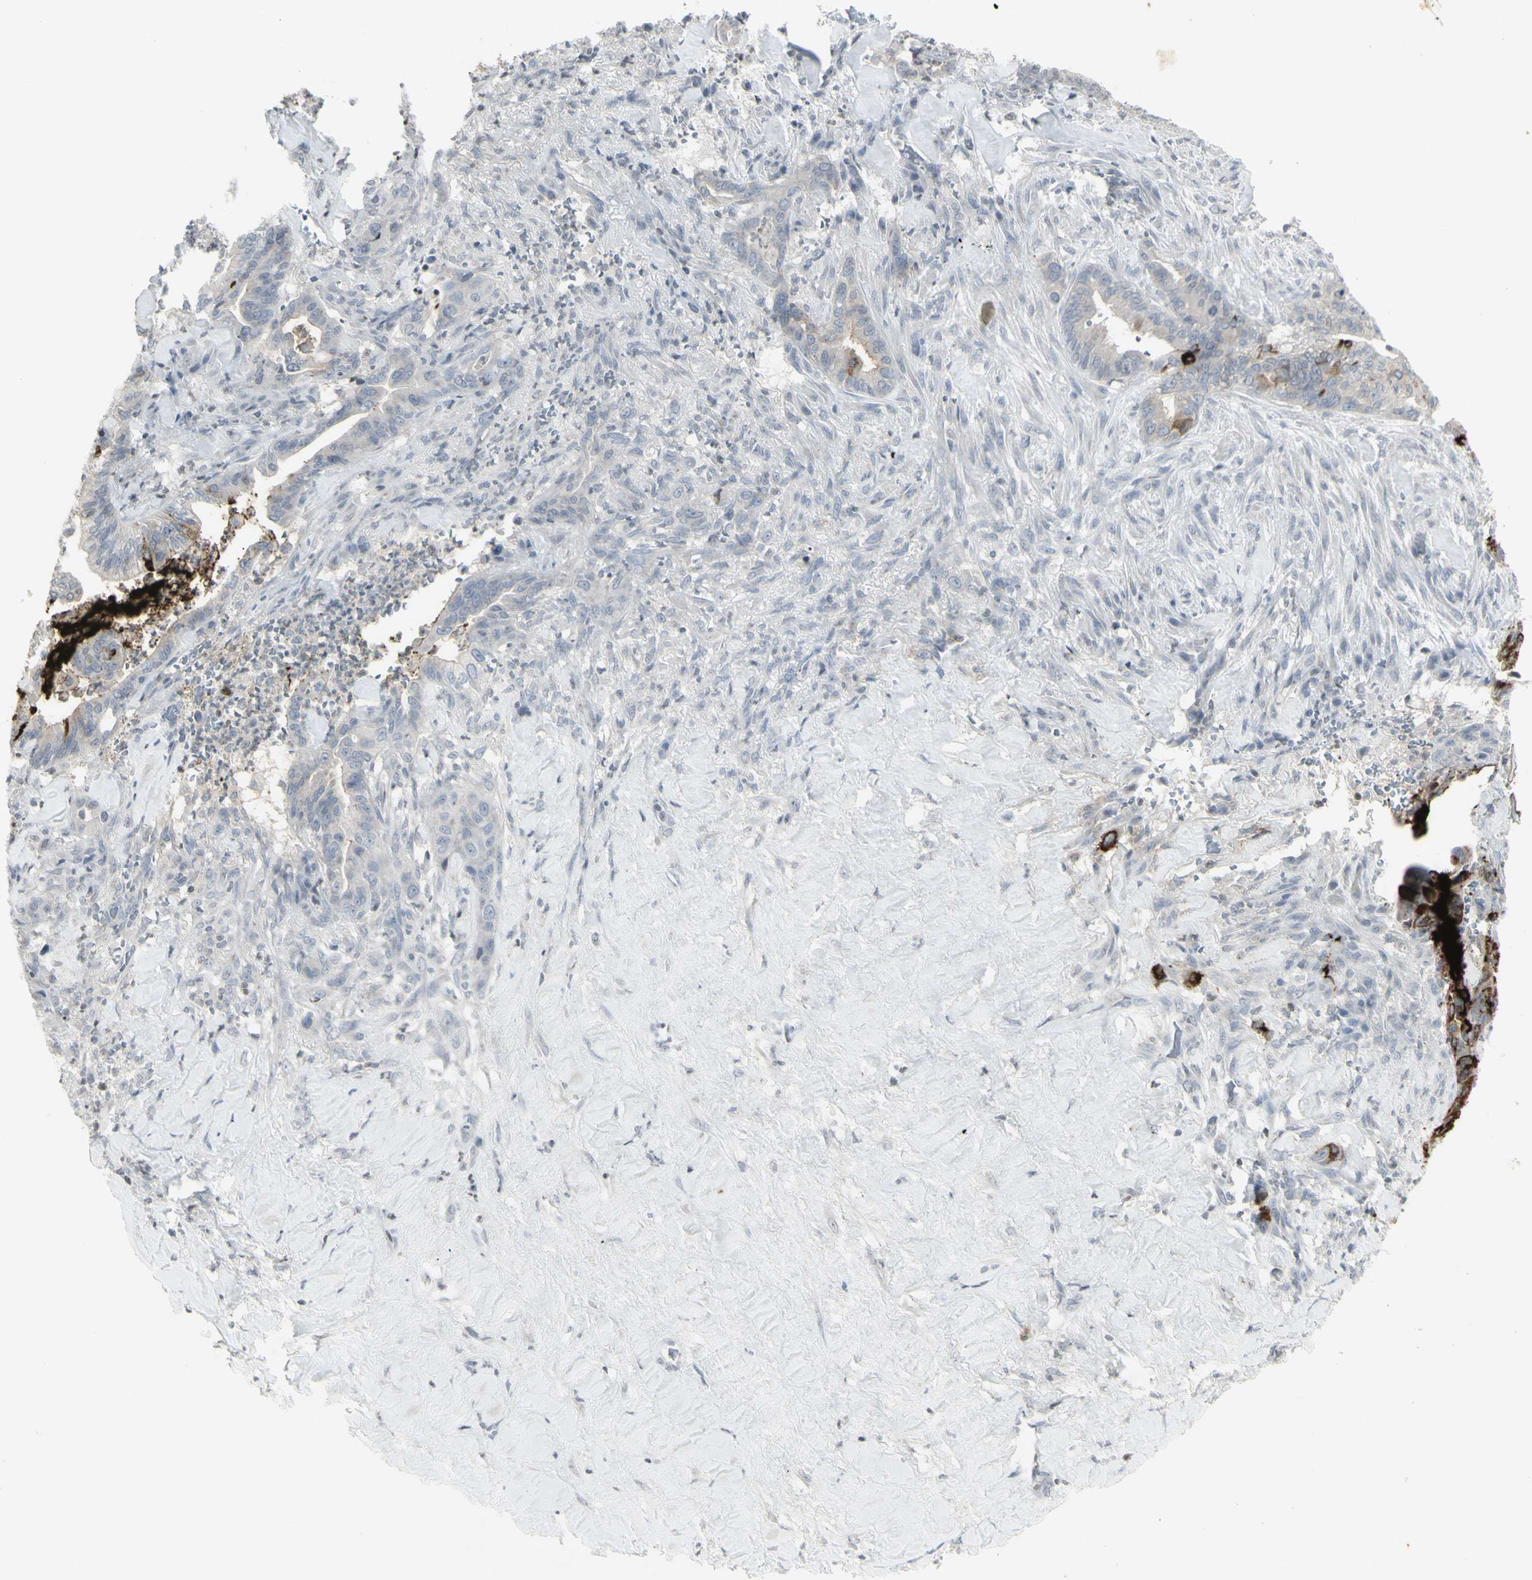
{"staining": {"intensity": "moderate", "quantity": "<25%", "location": "cytoplasmic/membranous"}, "tissue": "liver cancer", "cell_type": "Tumor cells", "image_type": "cancer", "snomed": [{"axis": "morphology", "description": "Cholangiocarcinoma"}, {"axis": "topography", "description": "Liver"}], "caption": "Tumor cells reveal moderate cytoplasmic/membranous staining in approximately <25% of cells in liver cancer (cholangiocarcinoma). (DAB IHC, brown staining for protein, blue staining for nuclei).", "gene": "MUC5AC", "patient": {"sex": "female", "age": 67}}